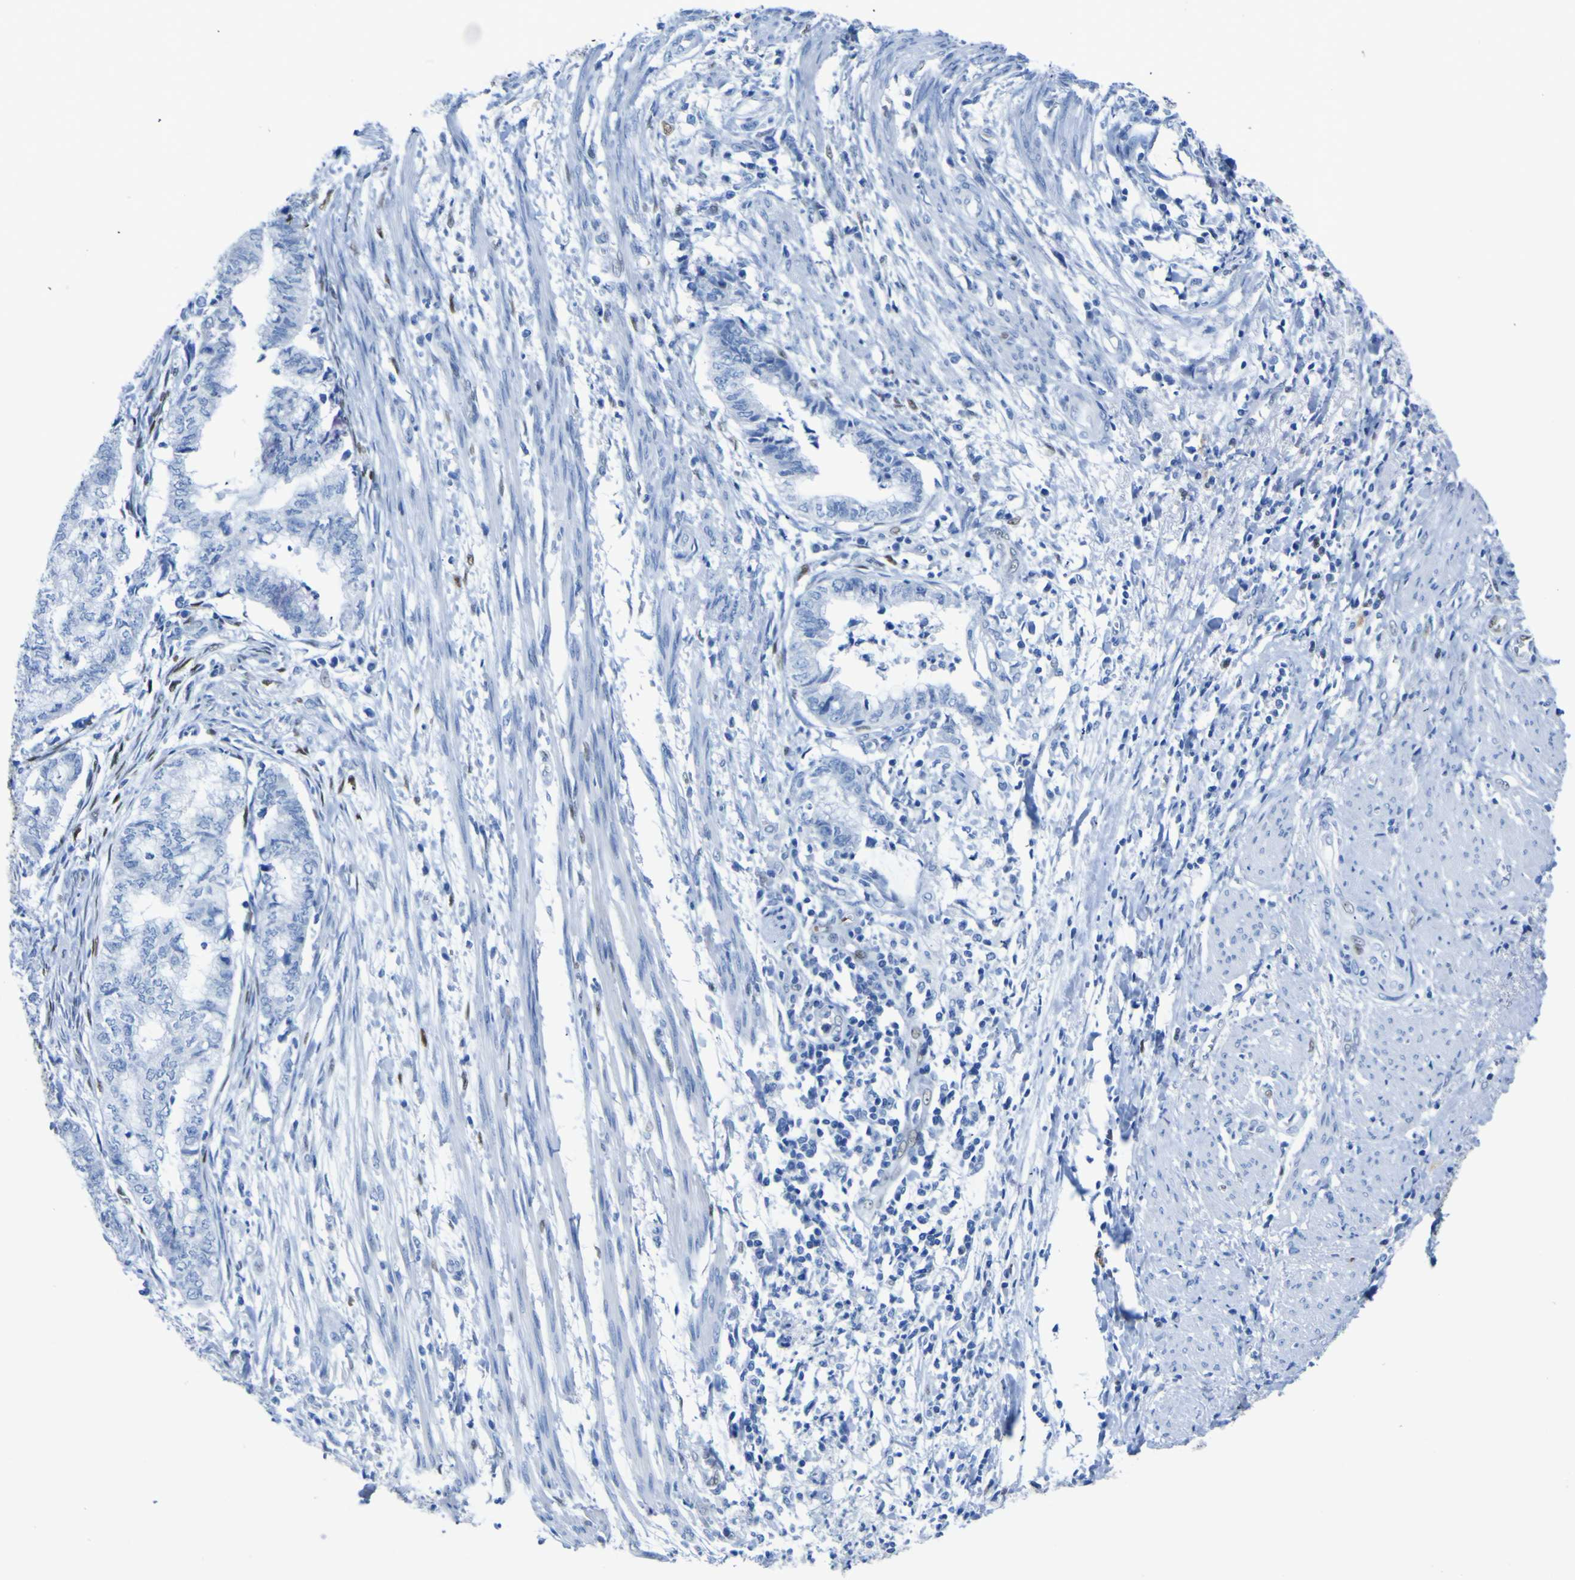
{"staining": {"intensity": "negative", "quantity": "none", "location": "none"}, "tissue": "endometrial cancer", "cell_type": "Tumor cells", "image_type": "cancer", "snomed": [{"axis": "morphology", "description": "Necrosis, NOS"}, {"axis": "morphology", "description": "Adenocarcinoma, NOS"}, {"axis": "topography", "description": "Endometrium"}], "caption": "Immunohistochemistry (IHC) image of neoplastic tissue: human adenocarcinoma (endometrial) stained with DAB (3,3'-diaminobenzidine) exhibits no significant protein staining in tumor cells.", "gene": "DACH1", "patient": {"sex": "female", "age": 79}}